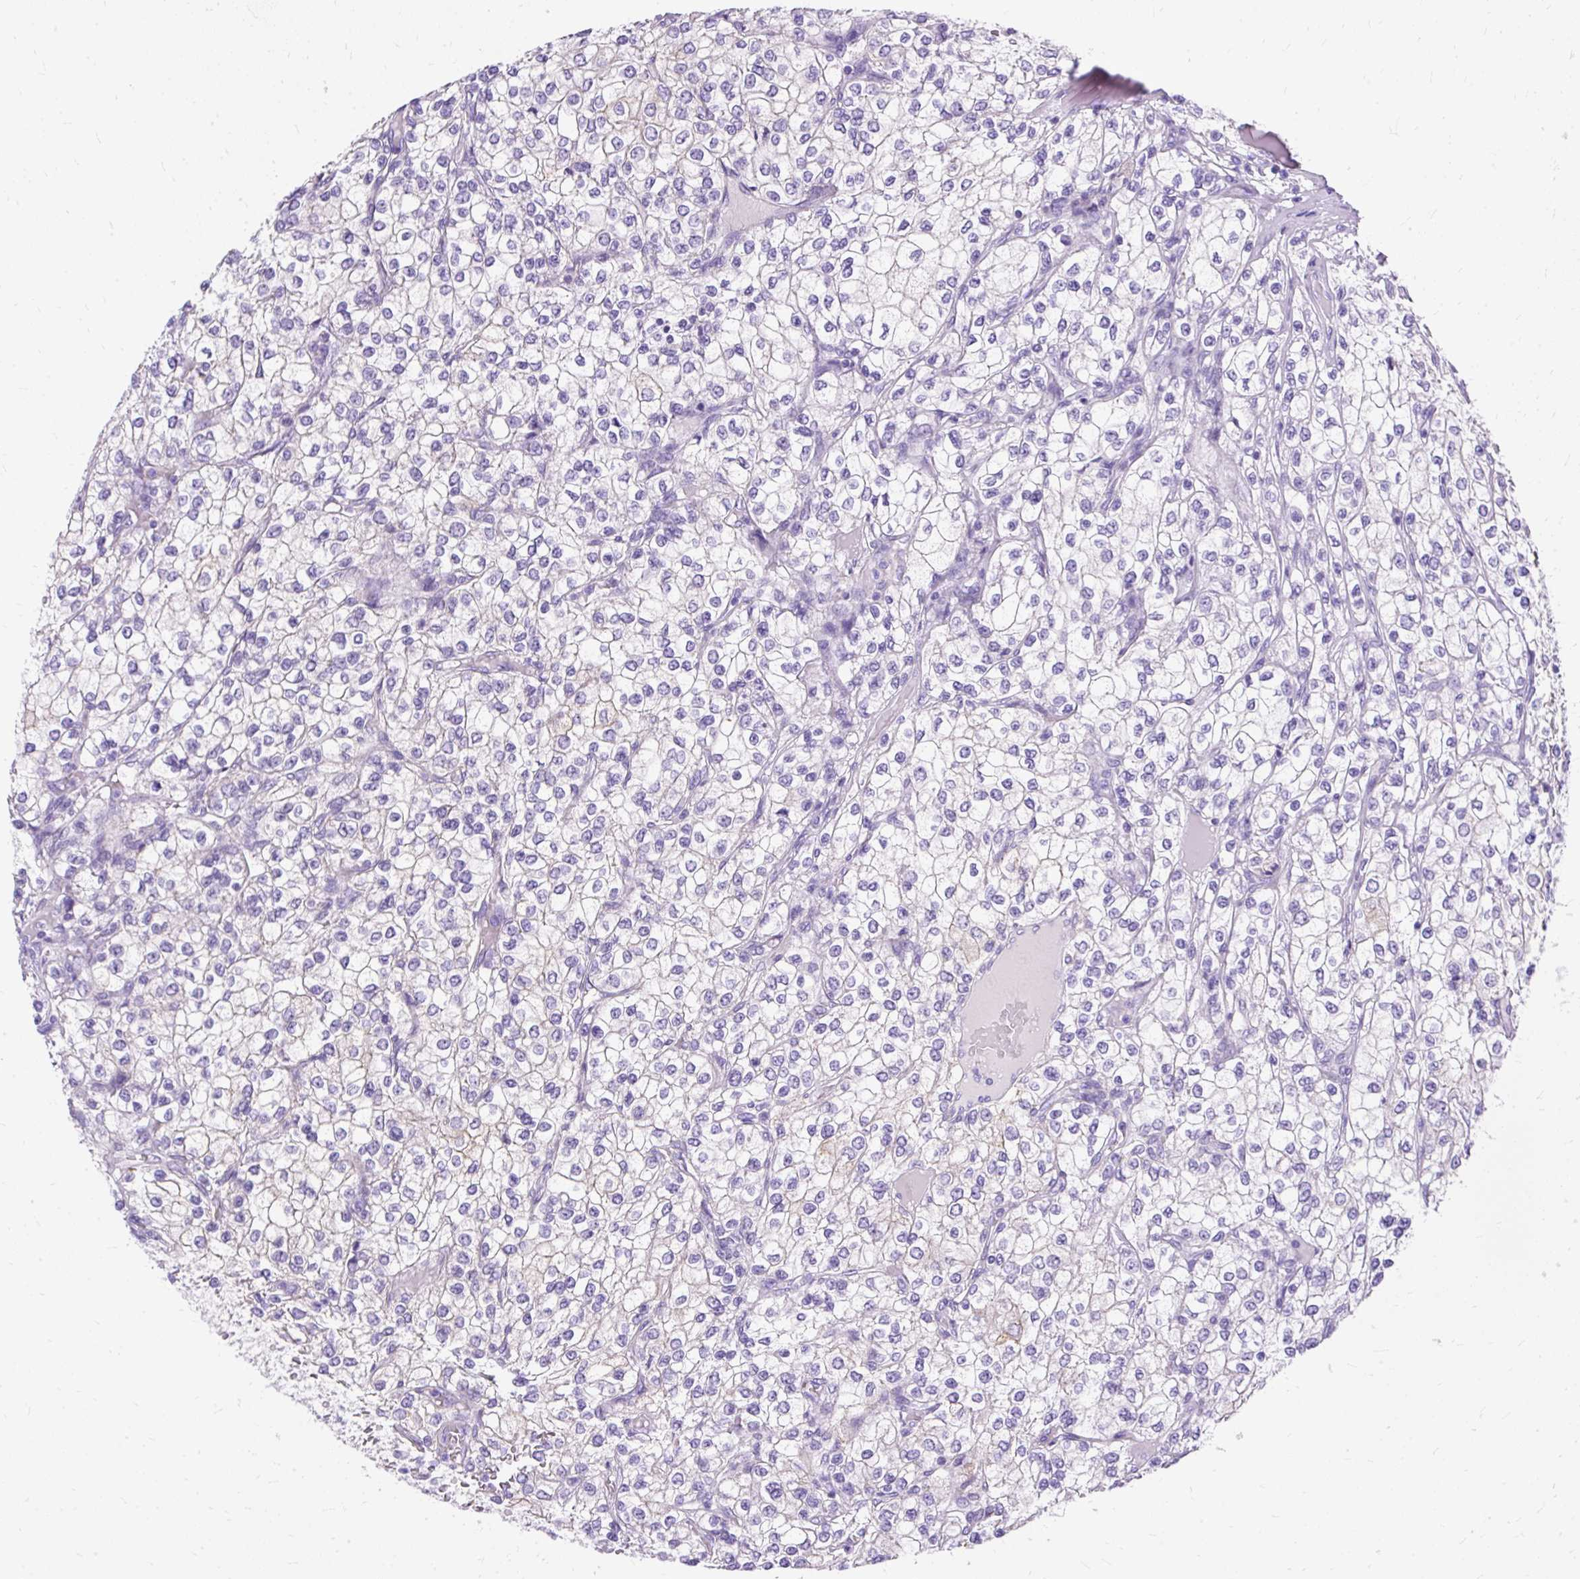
{"staining": {"intensity": "negative", "quantity": "none", "location": "none"}, "tissue": "renal cancer", "cell_type": "Tumor cells", "image_type": "cancer", "snomed": [{"axis": "morphology", "description": "Adenocarcinoma, NOS"}, {"axis": "topography", "description": "Kidney"}], "caption": "The micrograph shows no staining of tumor cells in adenocarcinoma (renal).", "gene": "MYO6", "patient": {"sex": "male", "age": 80}}